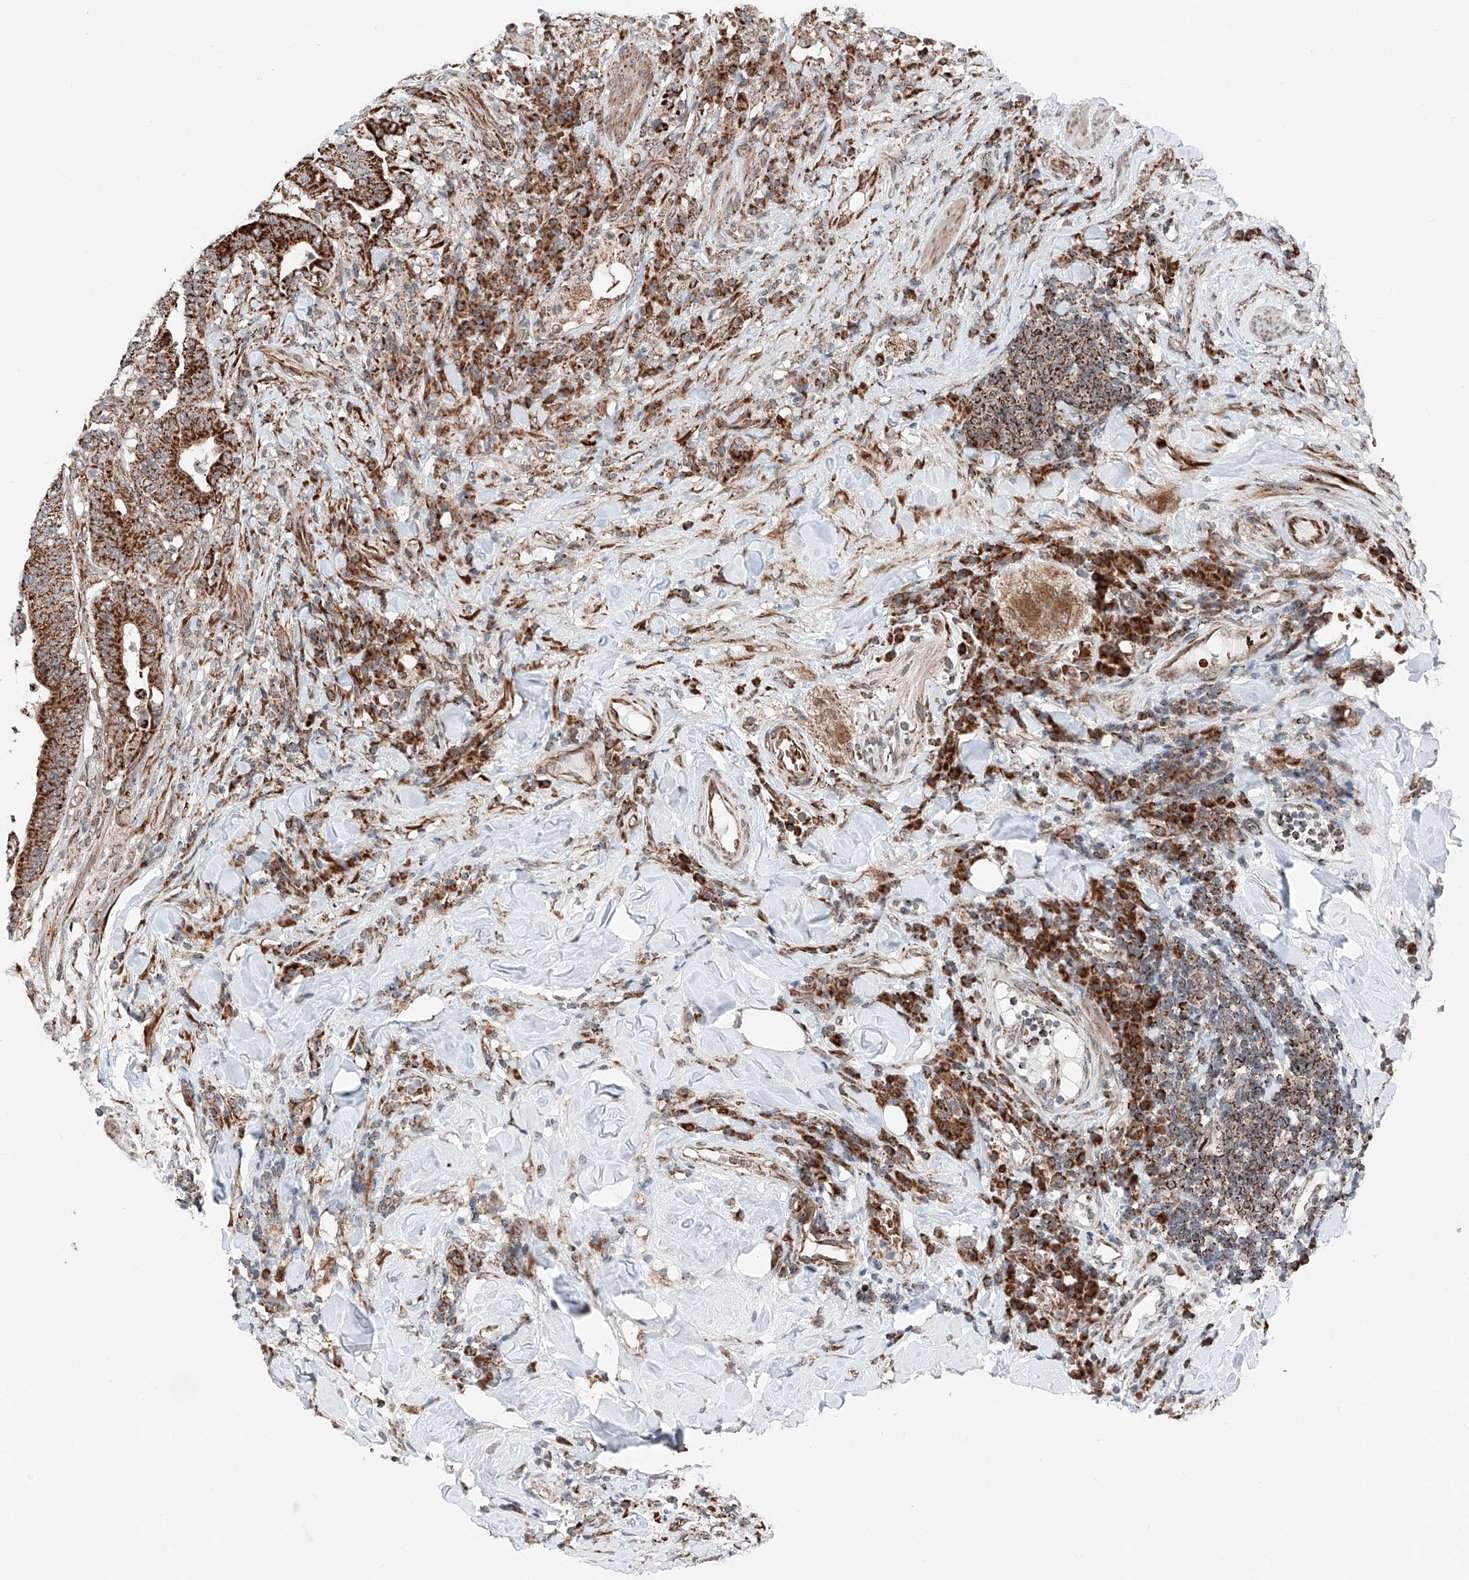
{"staining": {"intensity": "strong", "quantity": ">75%", "location": "cytoplasmic/membranous"}, "tissue": "colorectal cancer", "cell_type": "Tumor cells", "image_type": "cancer", "snomed": [{"axis": "morphology", "description": "Adenocarcinoma, NOS"}, {"axis": "topography", "description": "Colon"}], "caption": "About >75% of tumor cells in human adenocarcinoma (colorectal) demonstrate strong cytoplasmic/membranous protein positivity as visualized by brown immunohistochemical staining.", "gene": "ZSCAN29", "patient": {"sex": "female", "age": 66}}